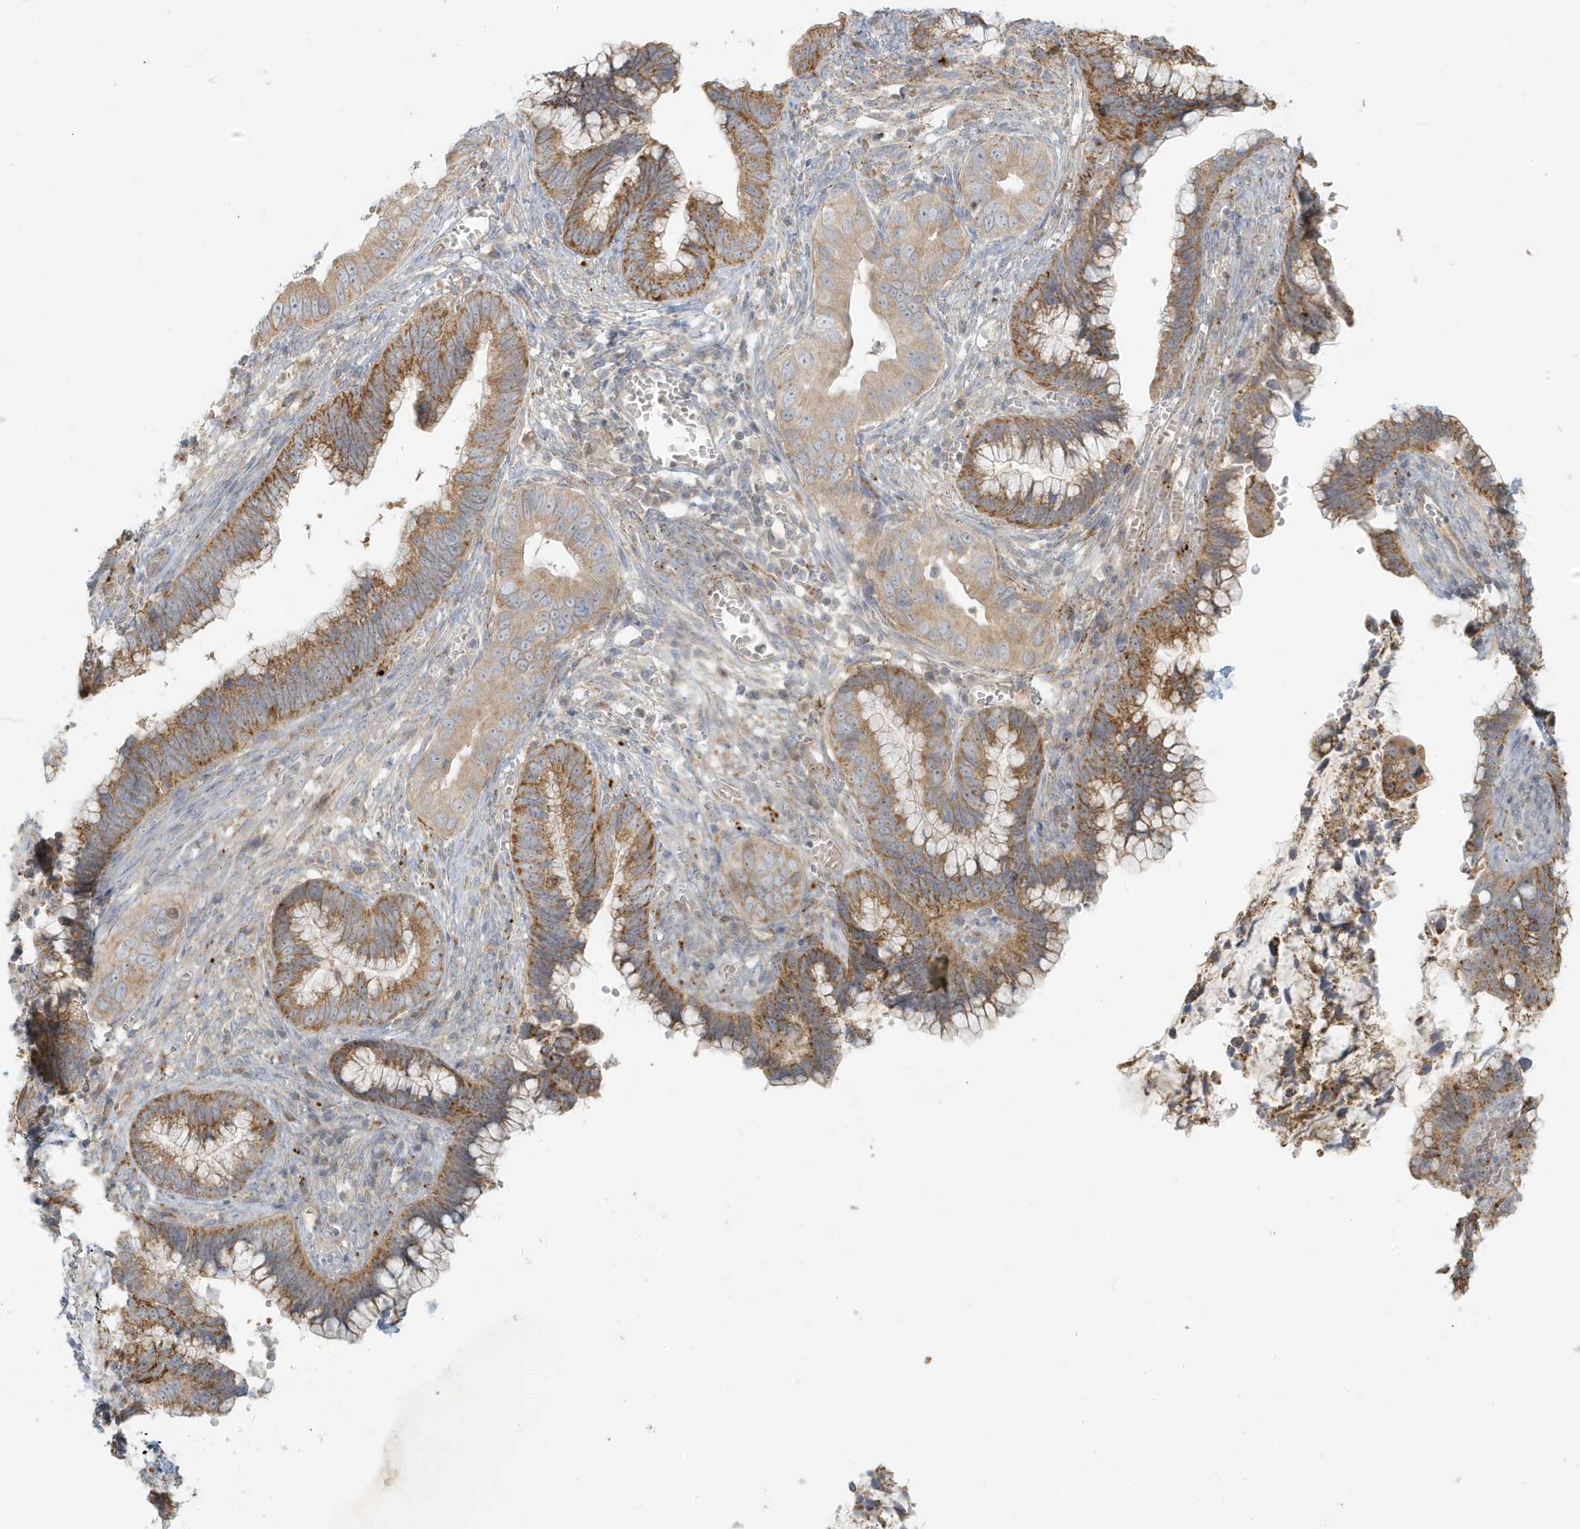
{"staining": {"intensity": "moderate", "quantity": ">75%", "location": "cytoplasmic/membranous"}, "tissue": "cervical cancer", "cell_type": "Tumor cells", "image_type": "cancer", "snomed": [{"axis": "morphology", "description": "Adenocarcinoma, NOS"}, {"axis": "topography", "description": "Cervix"}], "caption": "Cervical cancer stained for a protein (brown) reveals moderate cytoplasmic/membranous positive expression in approximately >75% of tumor cells.", "gene": "MCOLN1", "patient": {"sex": "female", "age": 44}}